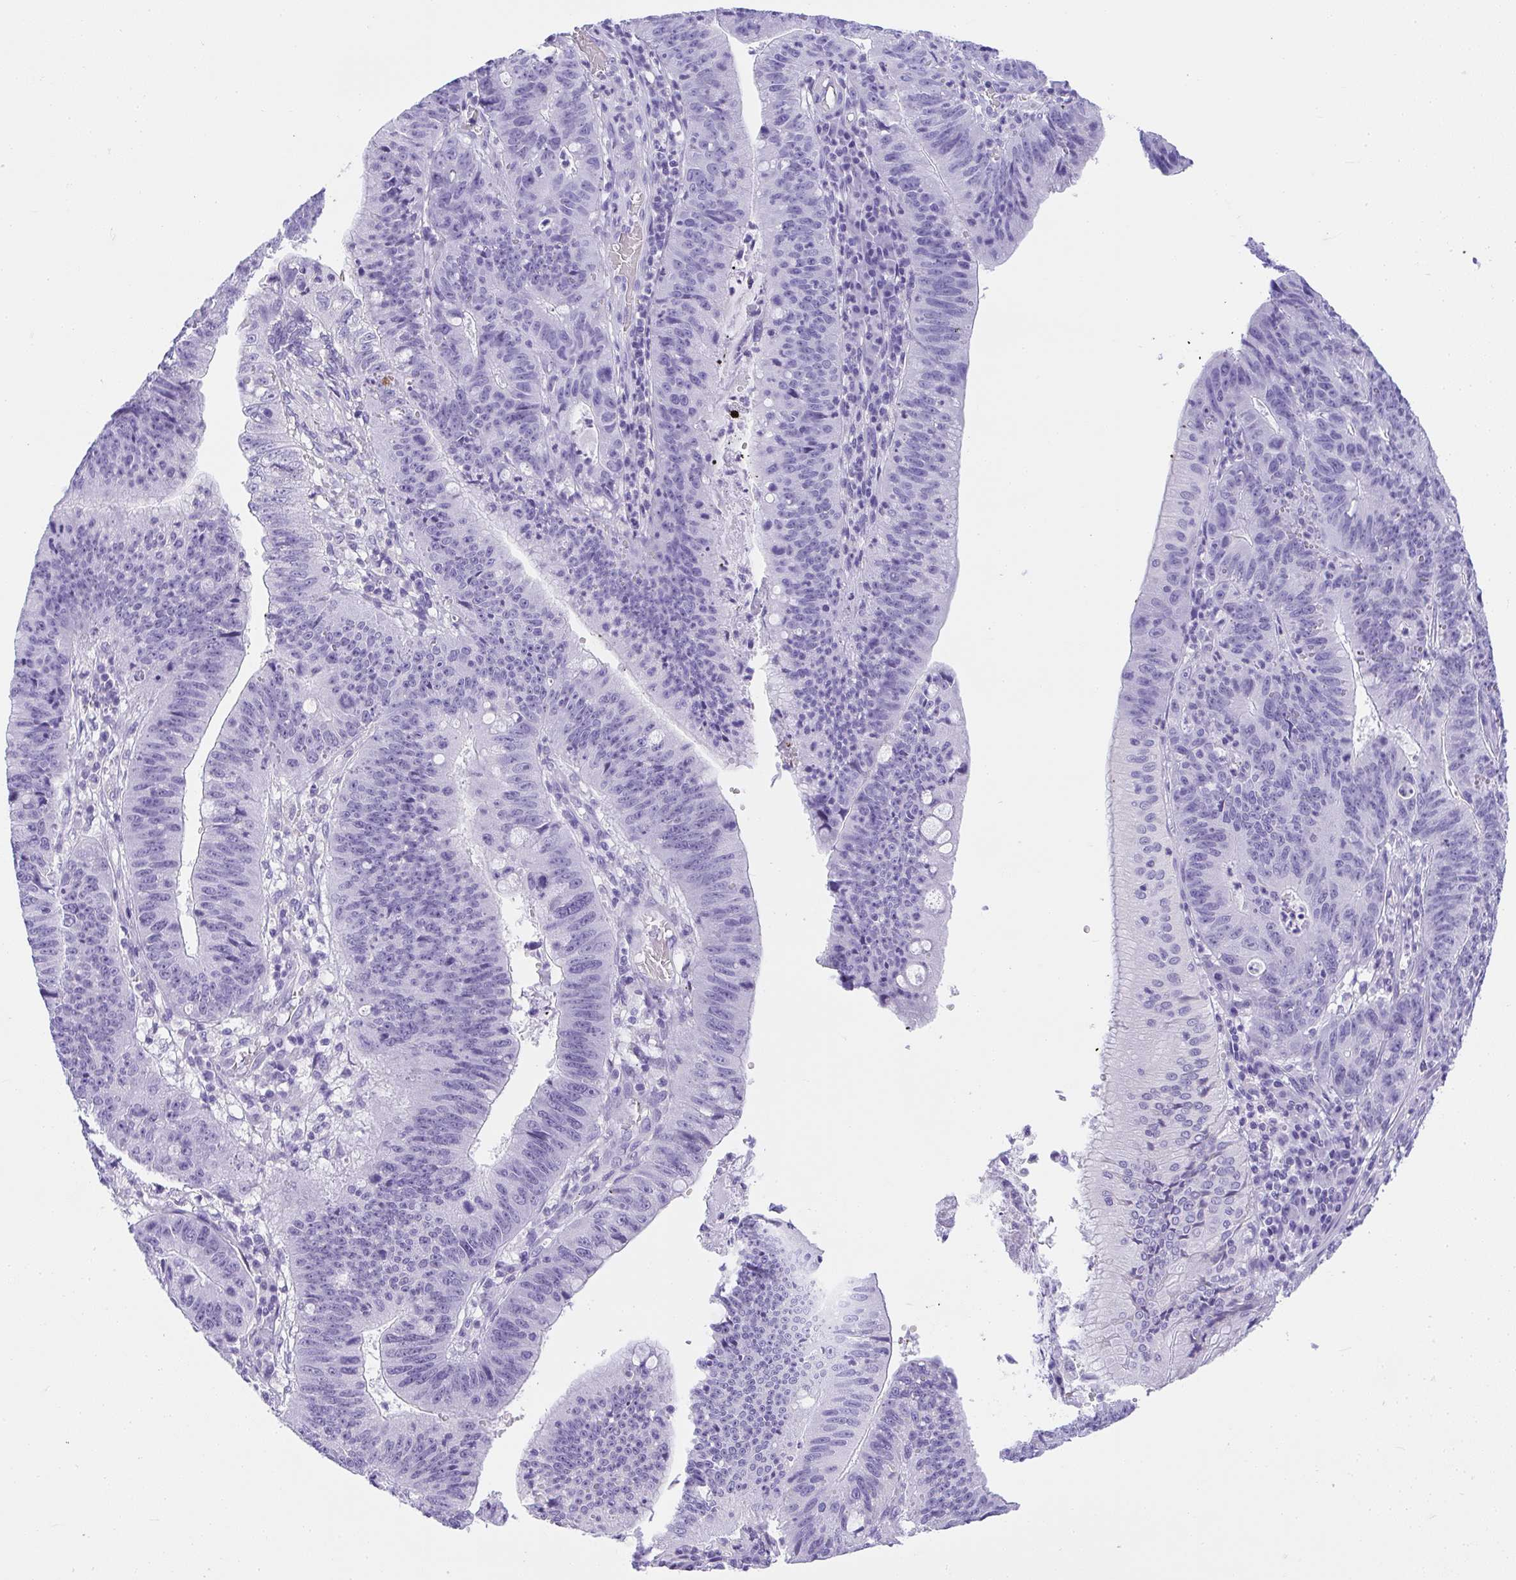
{"staining": {"intensity": "negative", "quantity": "none", "location": "none"}, "tissue": "stomach cancer", "cell_type": "Tumor cells", "image_type": "cancer", "snomed": [{"axis": "morphology", "description": "Adenocarcinoma, NOS"}, {"axis": "topography", "description": "Stomach"}], "caption": "Immunohistochemical staining of stomach cancer (adenocarcinoma) reveals no significant positivity in tumor cells. Brightfield microscopy of IHC stained with DAB (brown) and hematoxylin (blue), captured at high magnification.", "gene": "AVIL", "patient": {"sex": "male", "age": 59}}